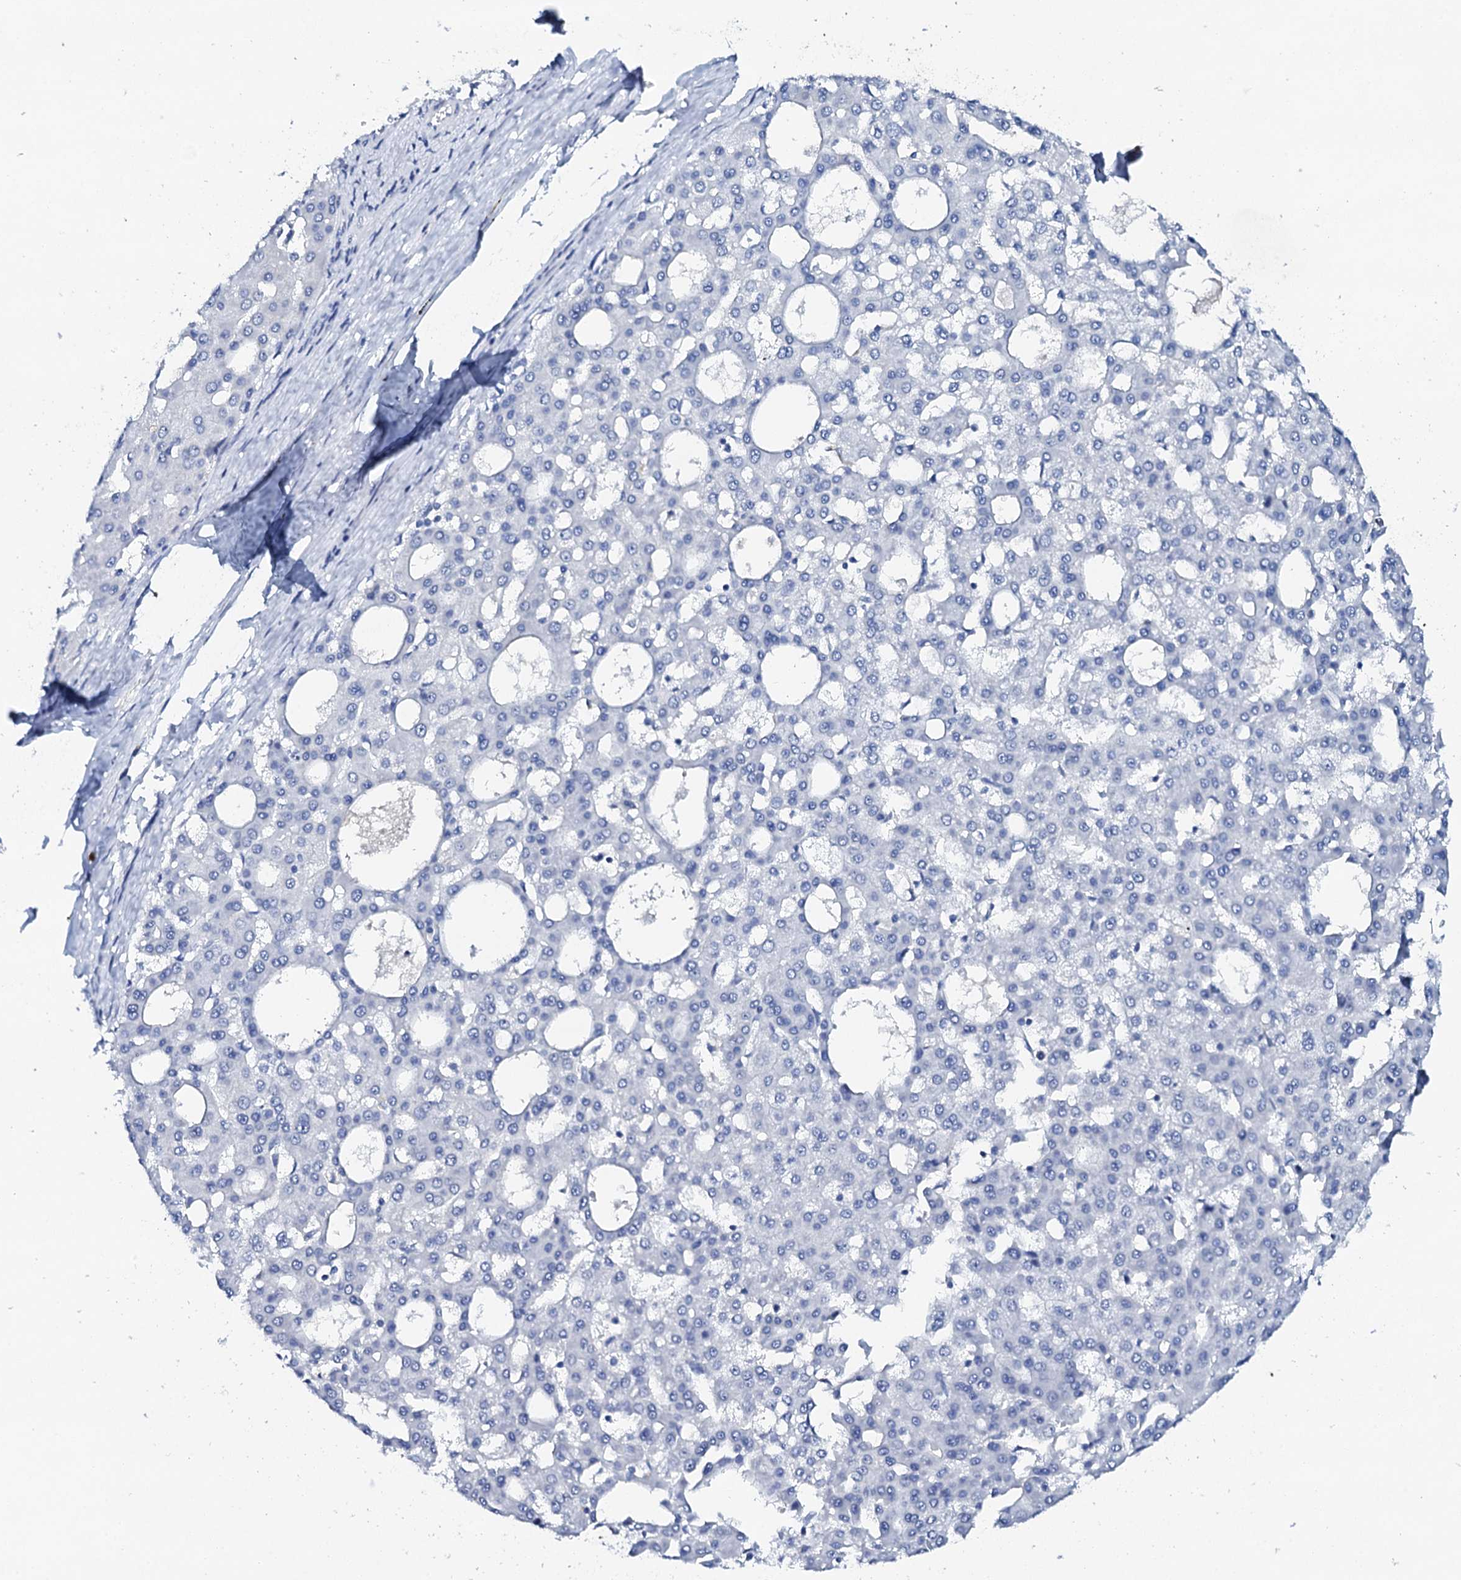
{"staining": {"intensity": "negative", "quantity": "none", "location": "none"}, "tissue": "liver cancer", "cell_type": "Tumor cells", "image_type": "cancer", "snomed": [{"axis": "morphology", "description": "Carcinoma, Hepatocellular, NOS"}, {"axis": "topography", "description": "Liver"}], "caption": "An immunohistochemistry image of liver hepatocellular carcinoma is shown. There is no staining in tumor cells of liver hepatocellular carcinoma.", "gene": "FBXL16", "patient": {"sex": "male", "age": 47}}